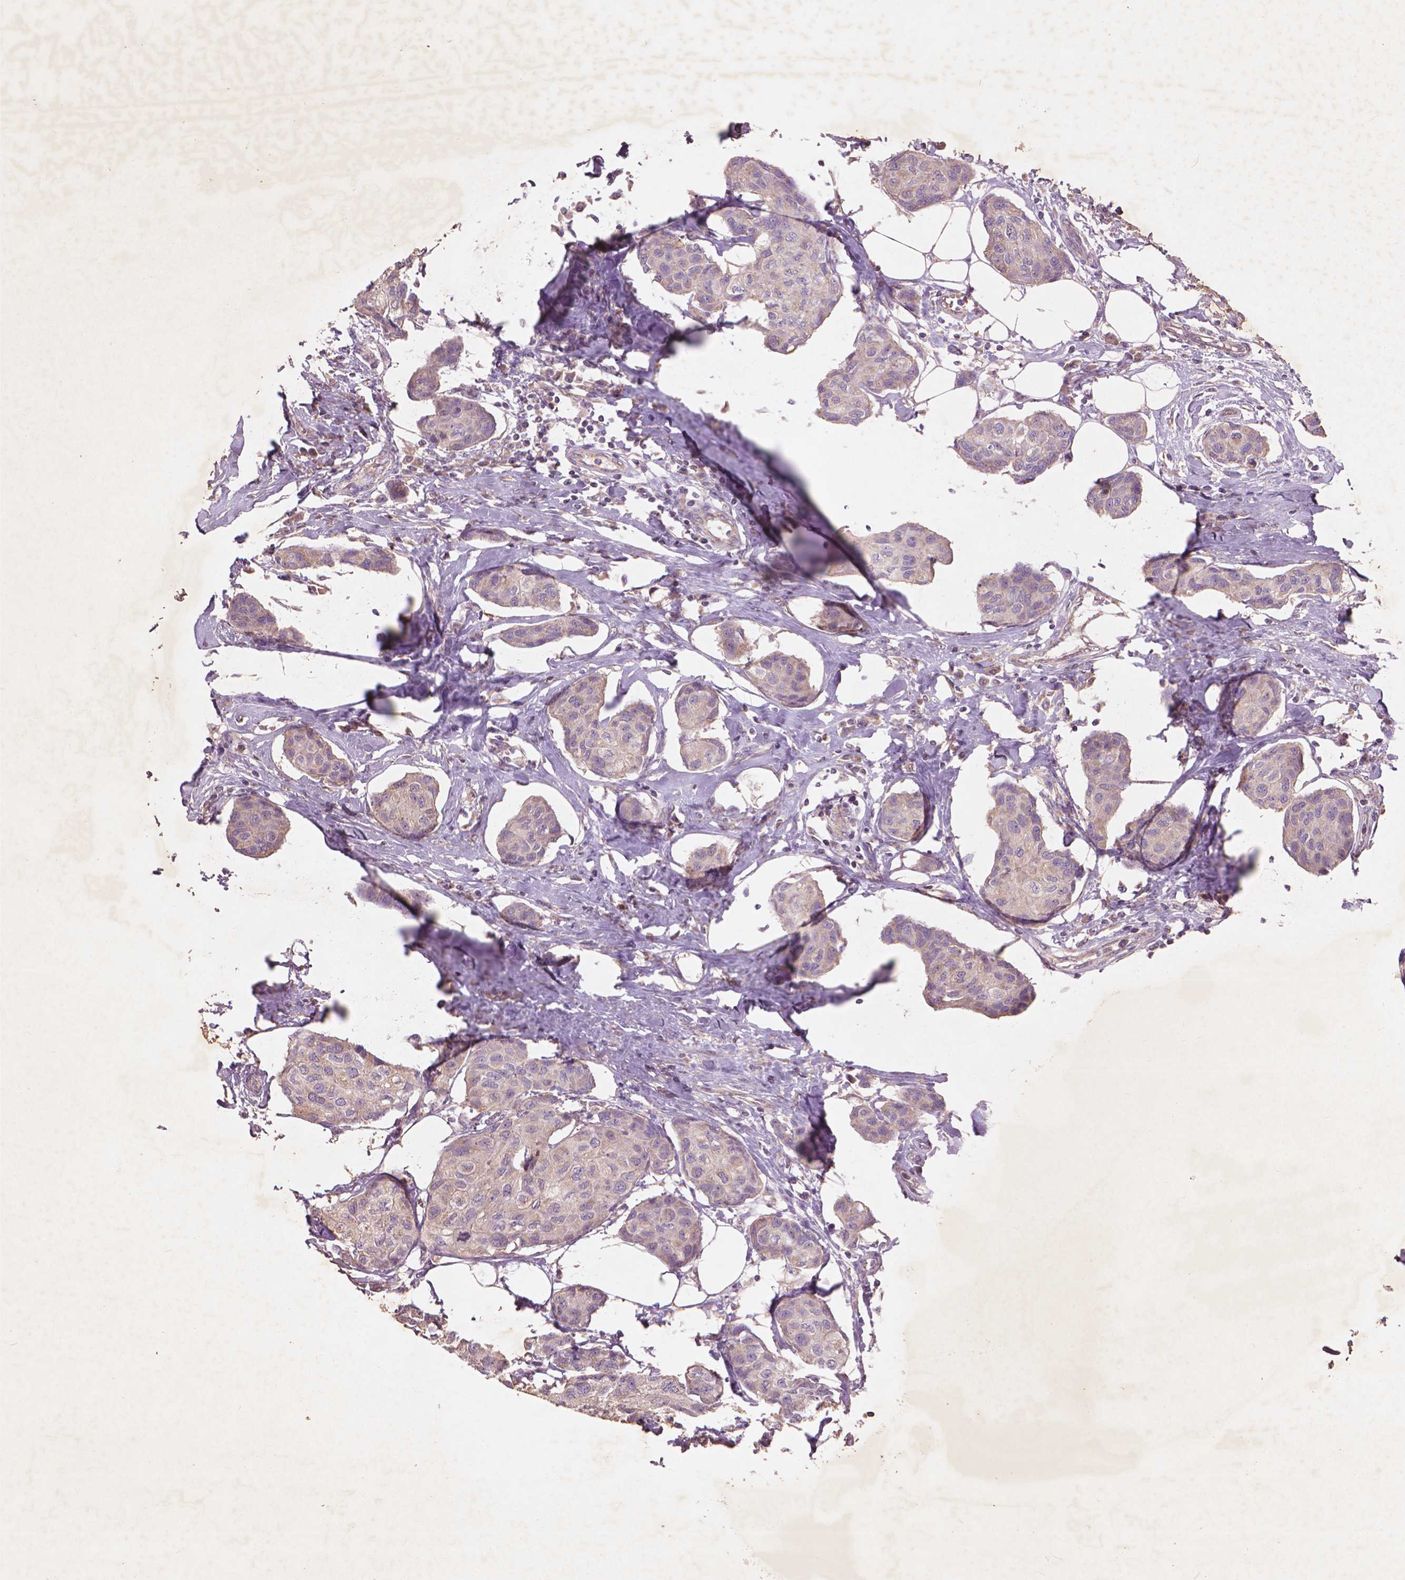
{"staining": {"intensity": "negative", "quantity": "none", "location": "none"}, "tissue": "breast cancer", "cell_type": "Tumor cells", "image_type": "cancer", "snomed": [{"axis": "morphology", "description": "Duct carcinoma"}, {"axis": "topography", "description": "Breast"}], "caption": "This is a micrograph of immunohistochemistry (IHC) staining of breast cancer, which shows no positivity in tumor cells.", "gene": "NLRX1", "patient": {"sex": "female", "age": 80}}